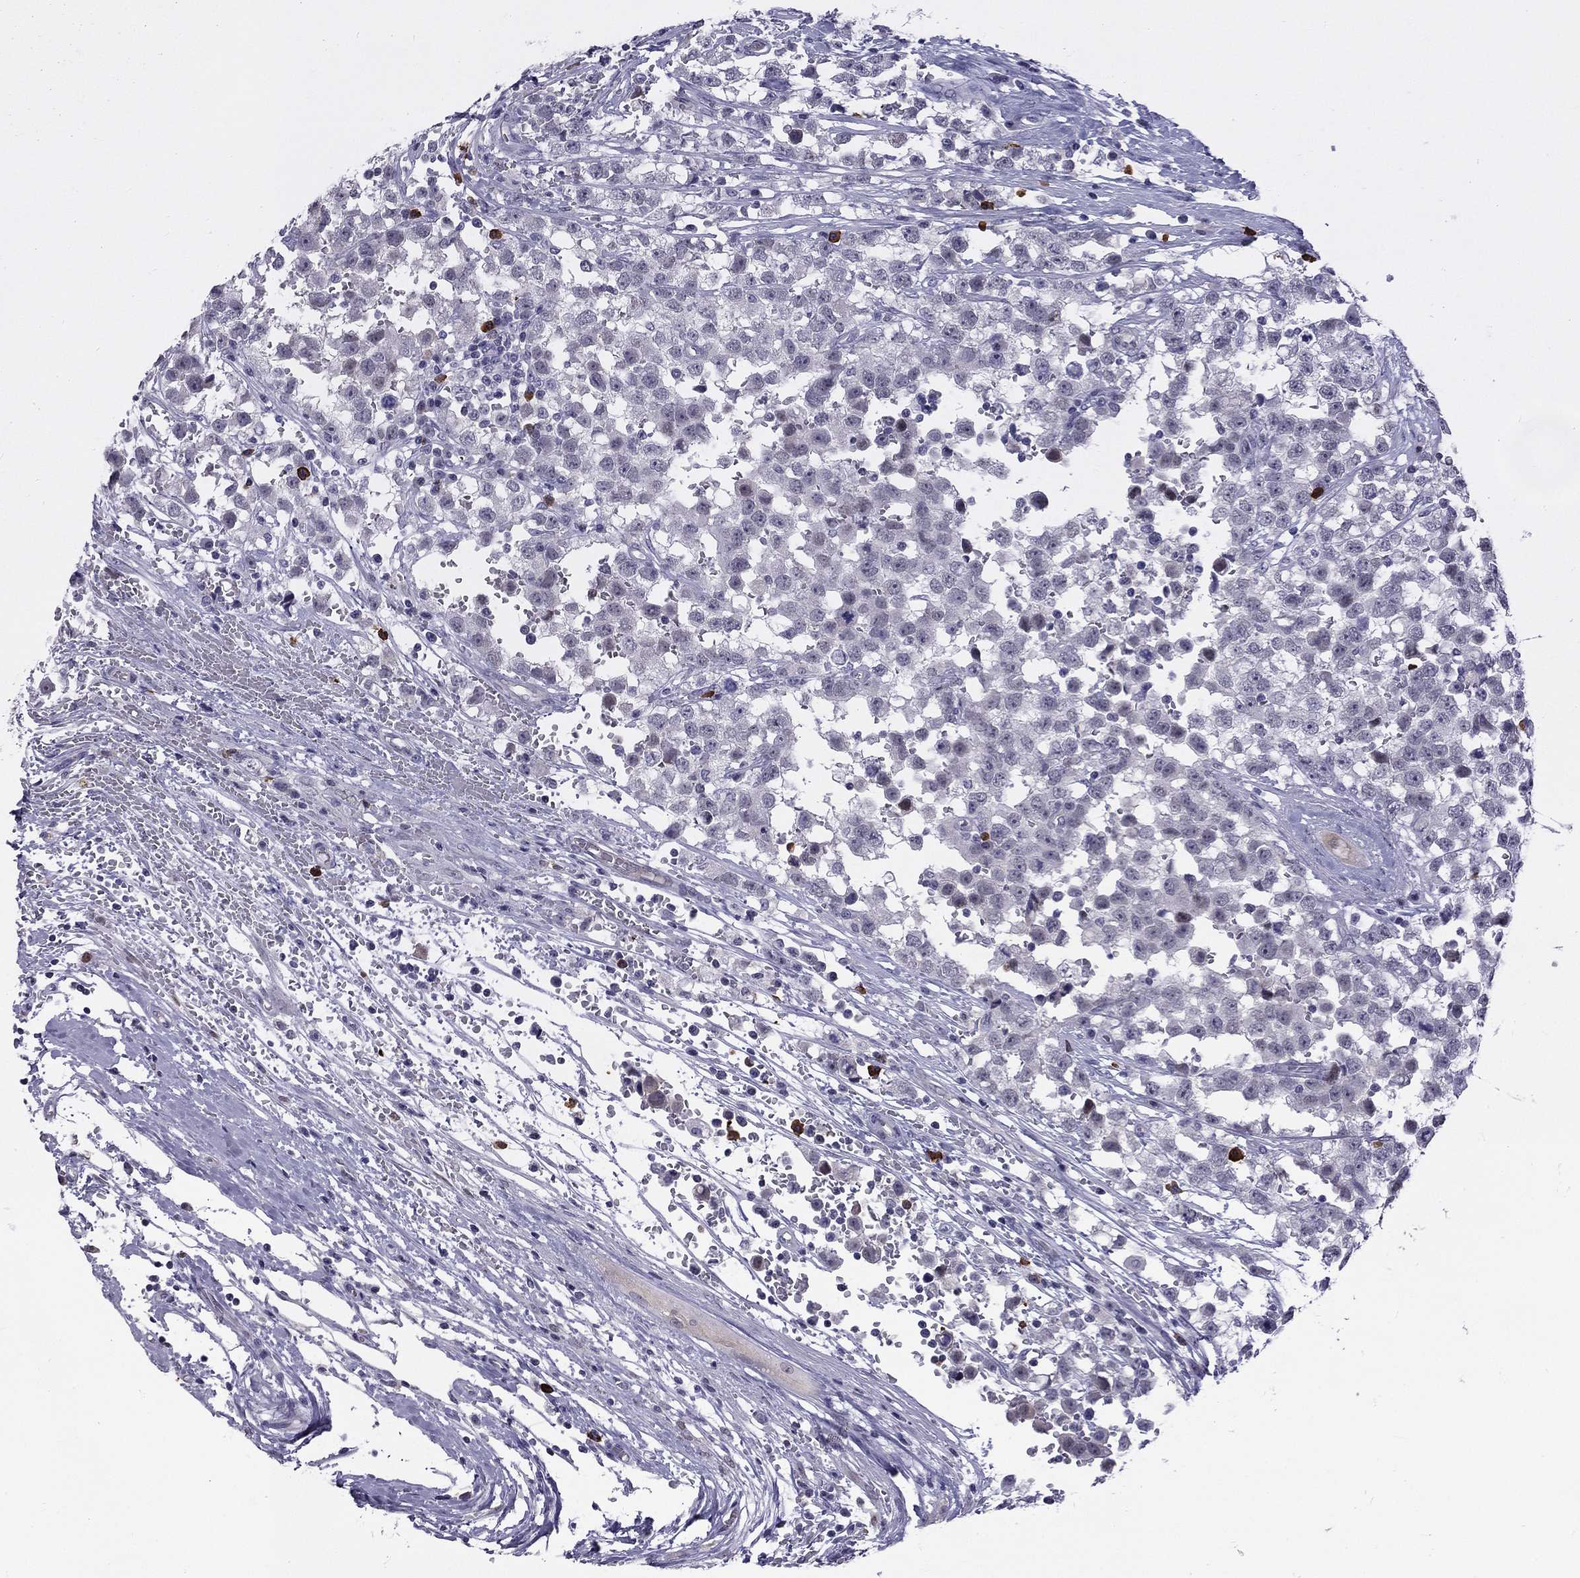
{"staining": {"intensity": "negative", "quantity": "none", "location": "none"}, "tissue": "testis cancer", "cell_type": "Tumor cells", "image_type": "cancer", "snomed": [{"axis": "morphology", "description": "Seminoma, NOS"}, {"axis": "topography", "description": "Testis"}], "caption": "Micrograph shows no protein staining in tumor cells of seminoma (testis) tissue.", "gene": "RTL9", "patient": {"sex": "male", "age": 34}}